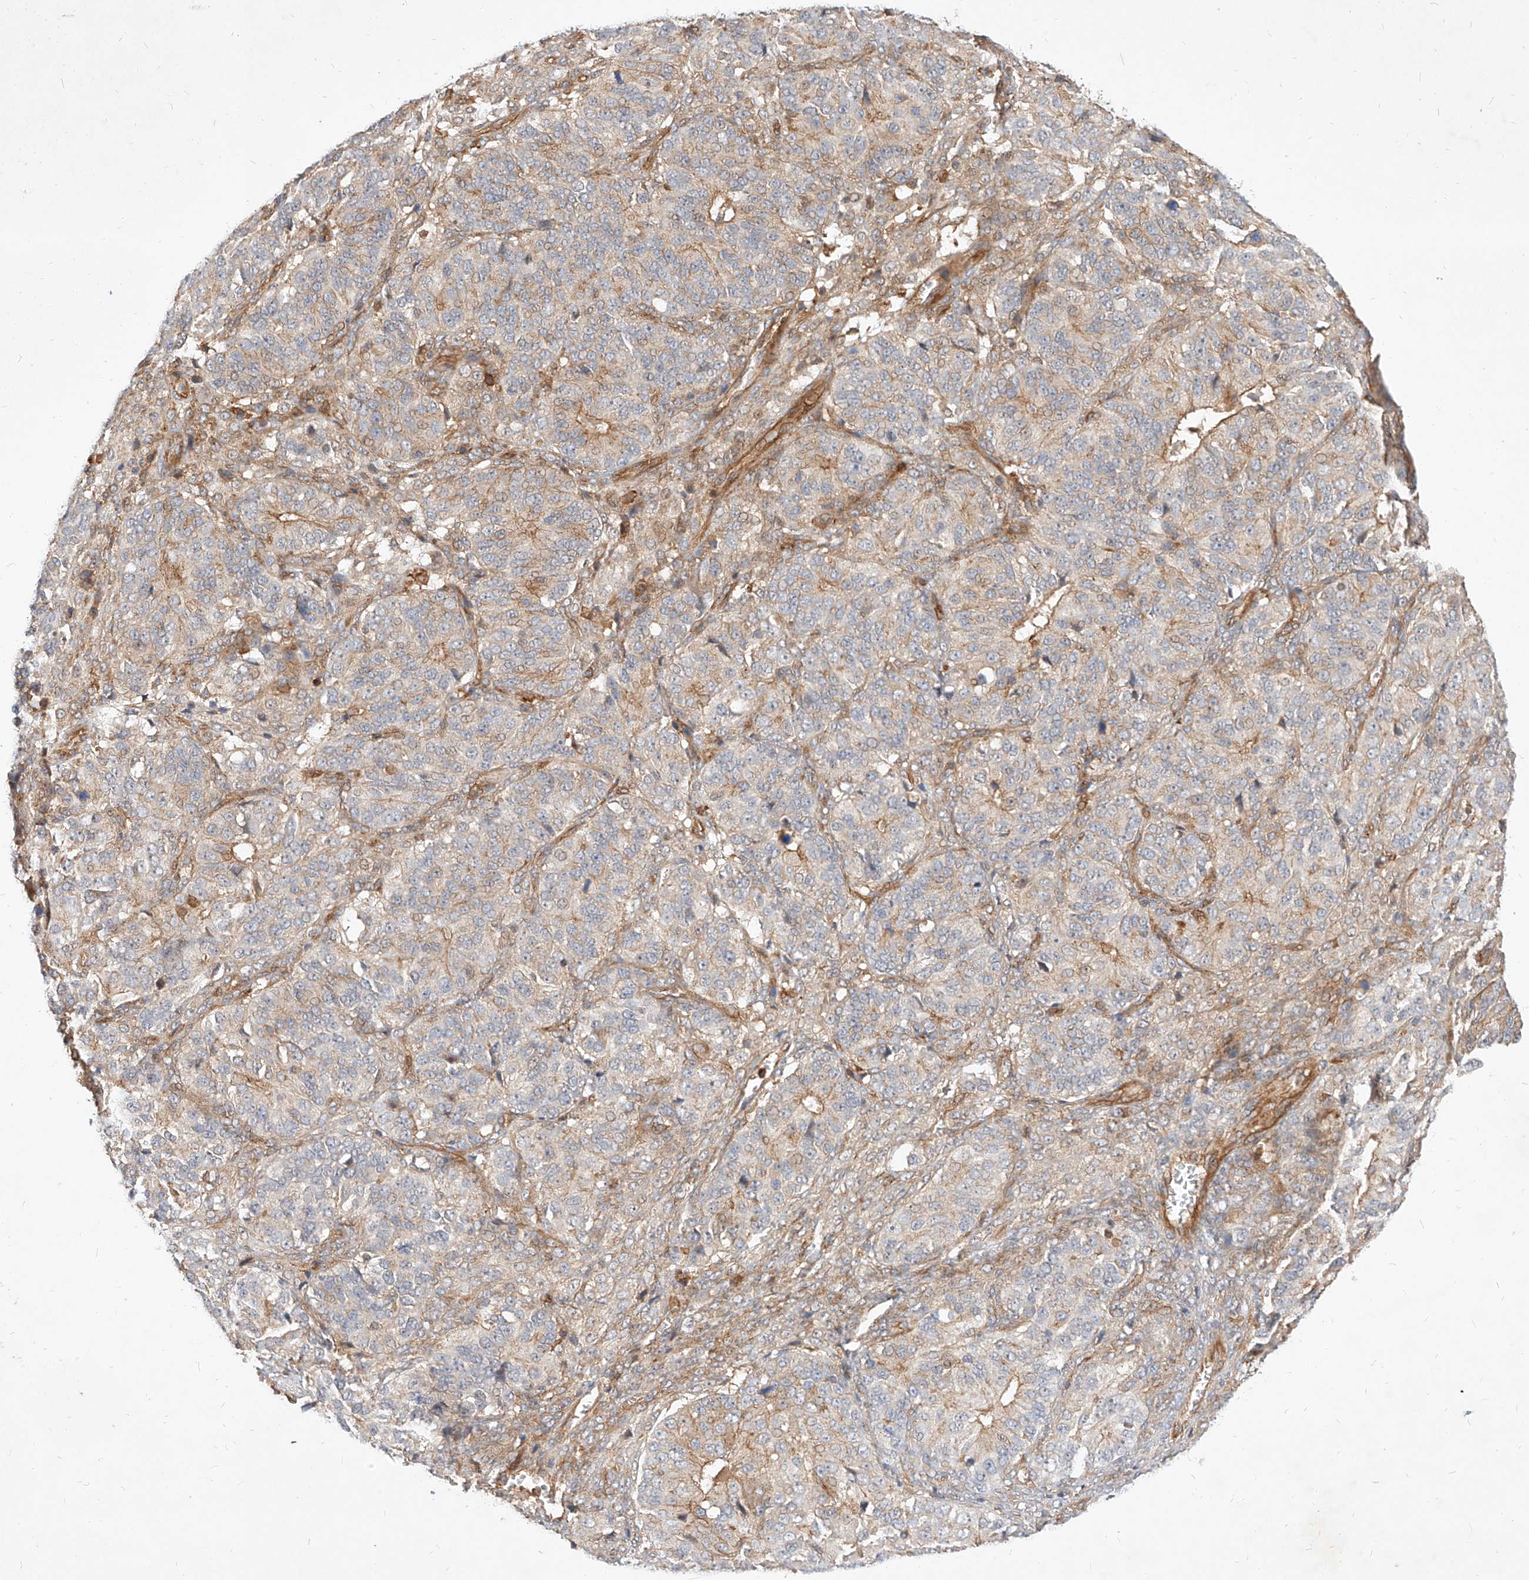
{"staining": {"intensity": "moderate", "quantity": "<25%", "location": "cytoplasmic/membranous"}, "tissue": "ovarian cancer", "cell_type": "Tumor cells", "image_type": "cancer", "snomed": [{"axis": "morphology", "description": "Carcinoma, endometroid"}, {"axis": "topography", "description": "Ovary"}], "caption": "Immunohistochemical staining of human endometroid carcinoma (ovarian) reveals low levels of moderate cytoplasmic/membranous protein expression in approximately <25% of tumor cells.", "gene": "NFAM1", "patient": {"sex": "female", "age": 51}}